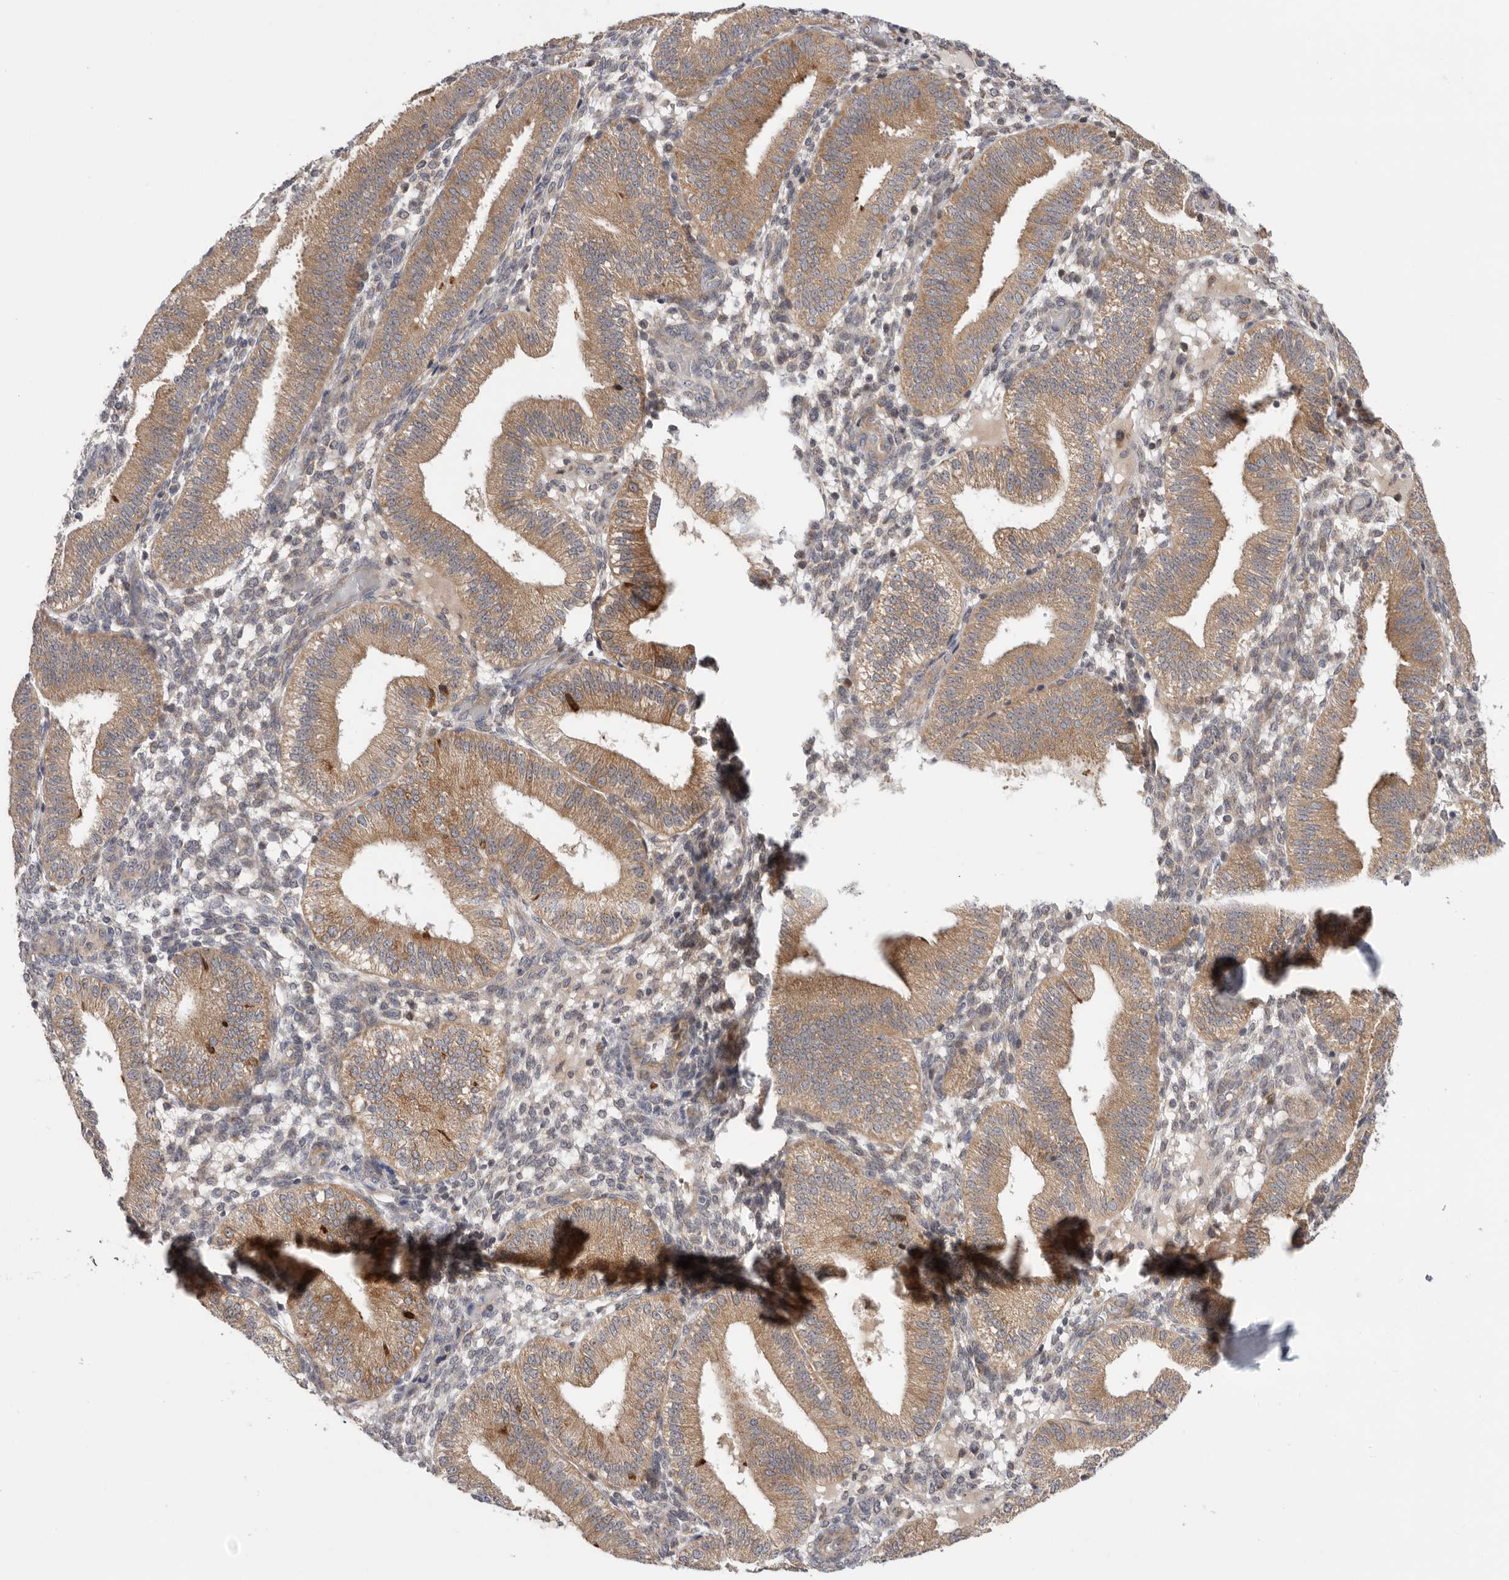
{"staining": {"intensity": "negative", "quantity": "none", "location": "none"}, "tissue": "endometrium", "cell_type": "Cells in endometrial stroma", "image_type": "normal", "snomed": [{"axis": "morphology", "description": "Normal tissue, NOS"}, {"axis": "topography", "description": "Endometrium"}], "caption": "Cells in endometrial stroma are negative for brown protein staining in unremarkable endometrium. The staining was performed using DAB to visualize the protein expression in brown, while the nuclei were stained in blue with hematoxylin (Magnification: 20x).", "gene": "MTFR1L", "patient": {"sex": "female", "age": 39}}